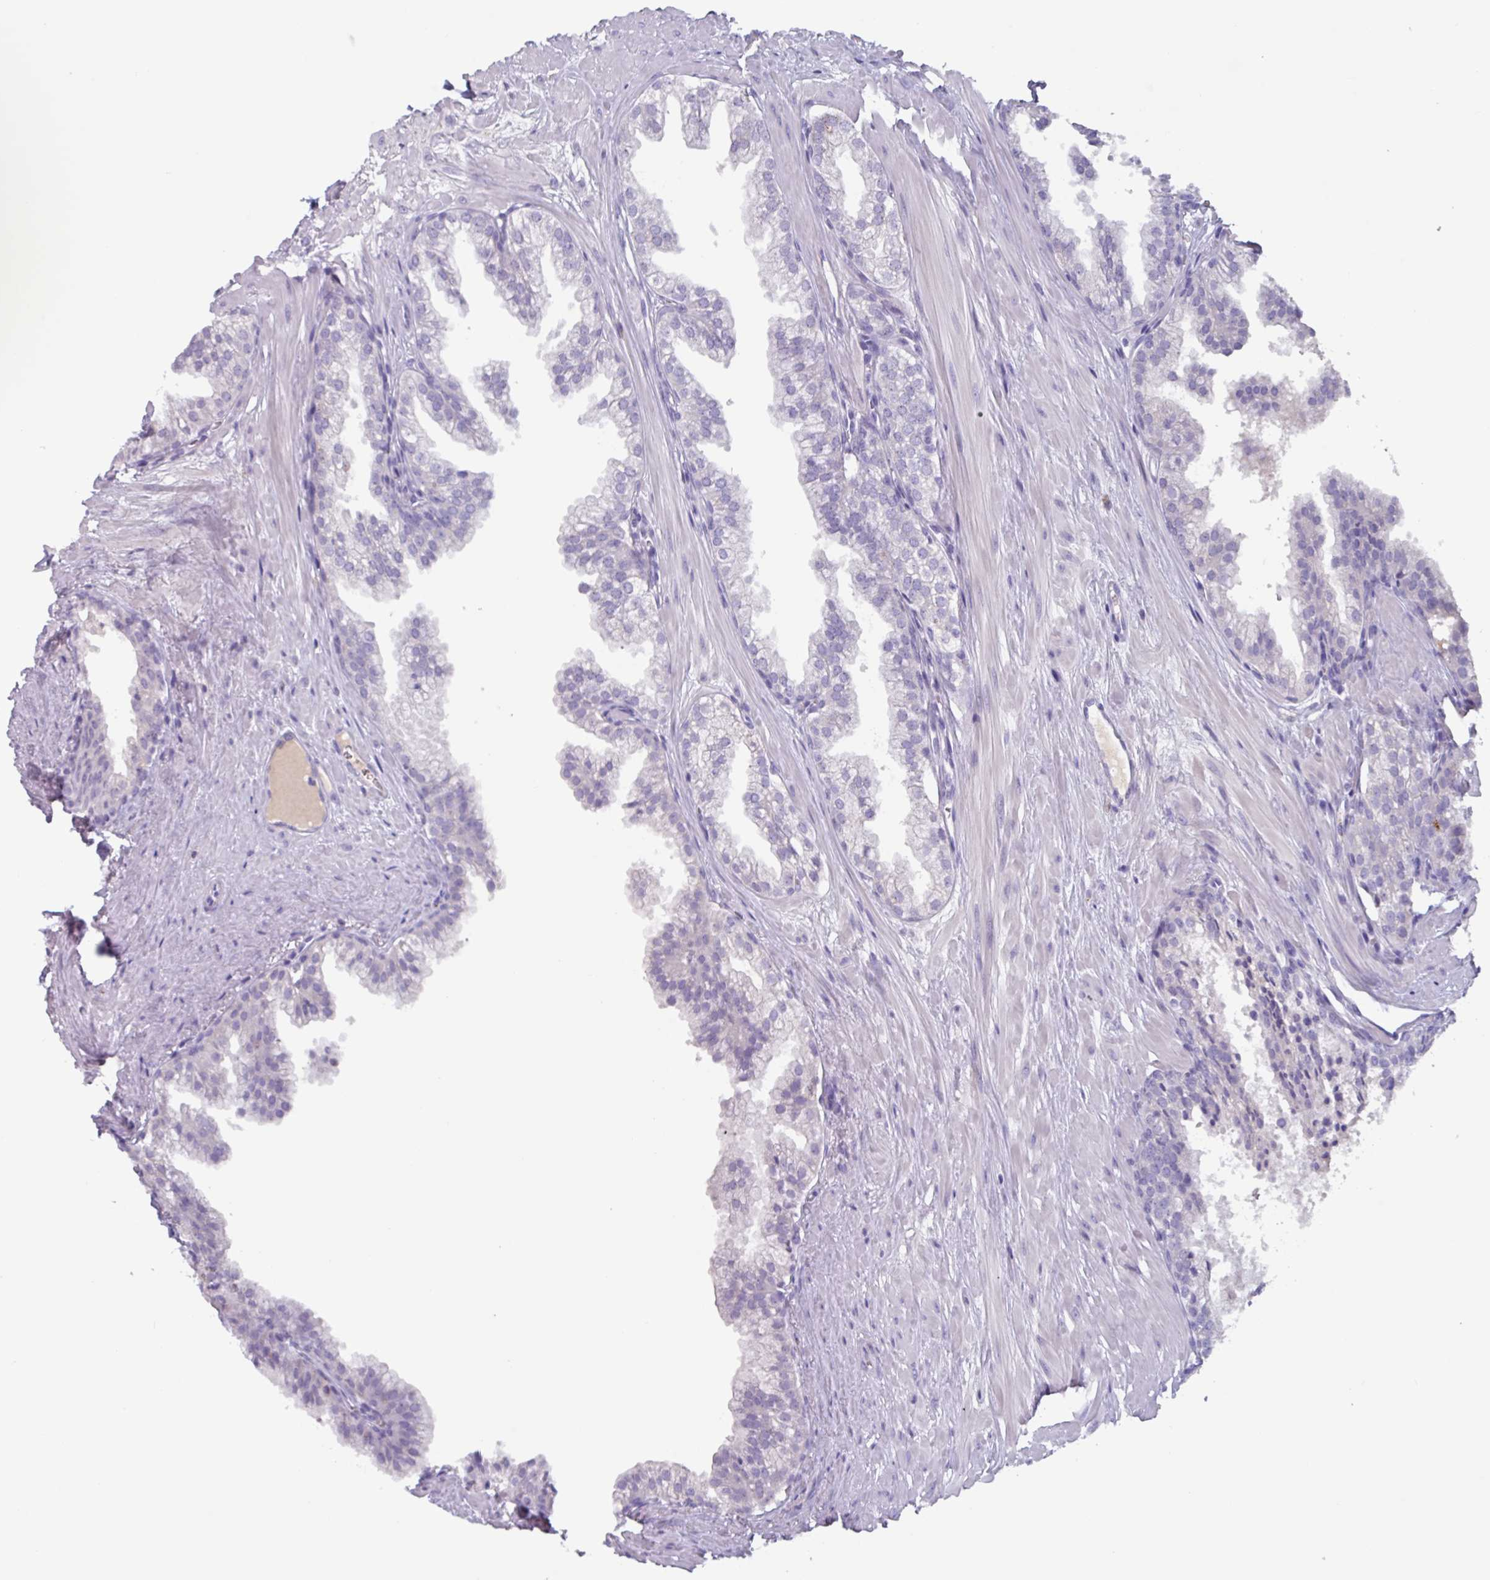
{"staining": {"intensity": "negative", "quantity": "none", "location": "none"}, "tissue": "prostate", "cell_type": "Glandular cells", "image_type": "normal", "snomed": [{"axis": "morphology", "description": "Normal tissue, NOS"}, {"axis": "topography", "description": "Prostate"}, {"axis": "topography", "description": "Peripheral nerve tissue"}], "caption": "IHC micrograph of normal prostate: prostate stained with DAB (3,3'-diaminobenzidine) displays no significant protein expression in glandular cells.", "gene": "OR2T10", "patient": {"sex": "male", "age": 55}}